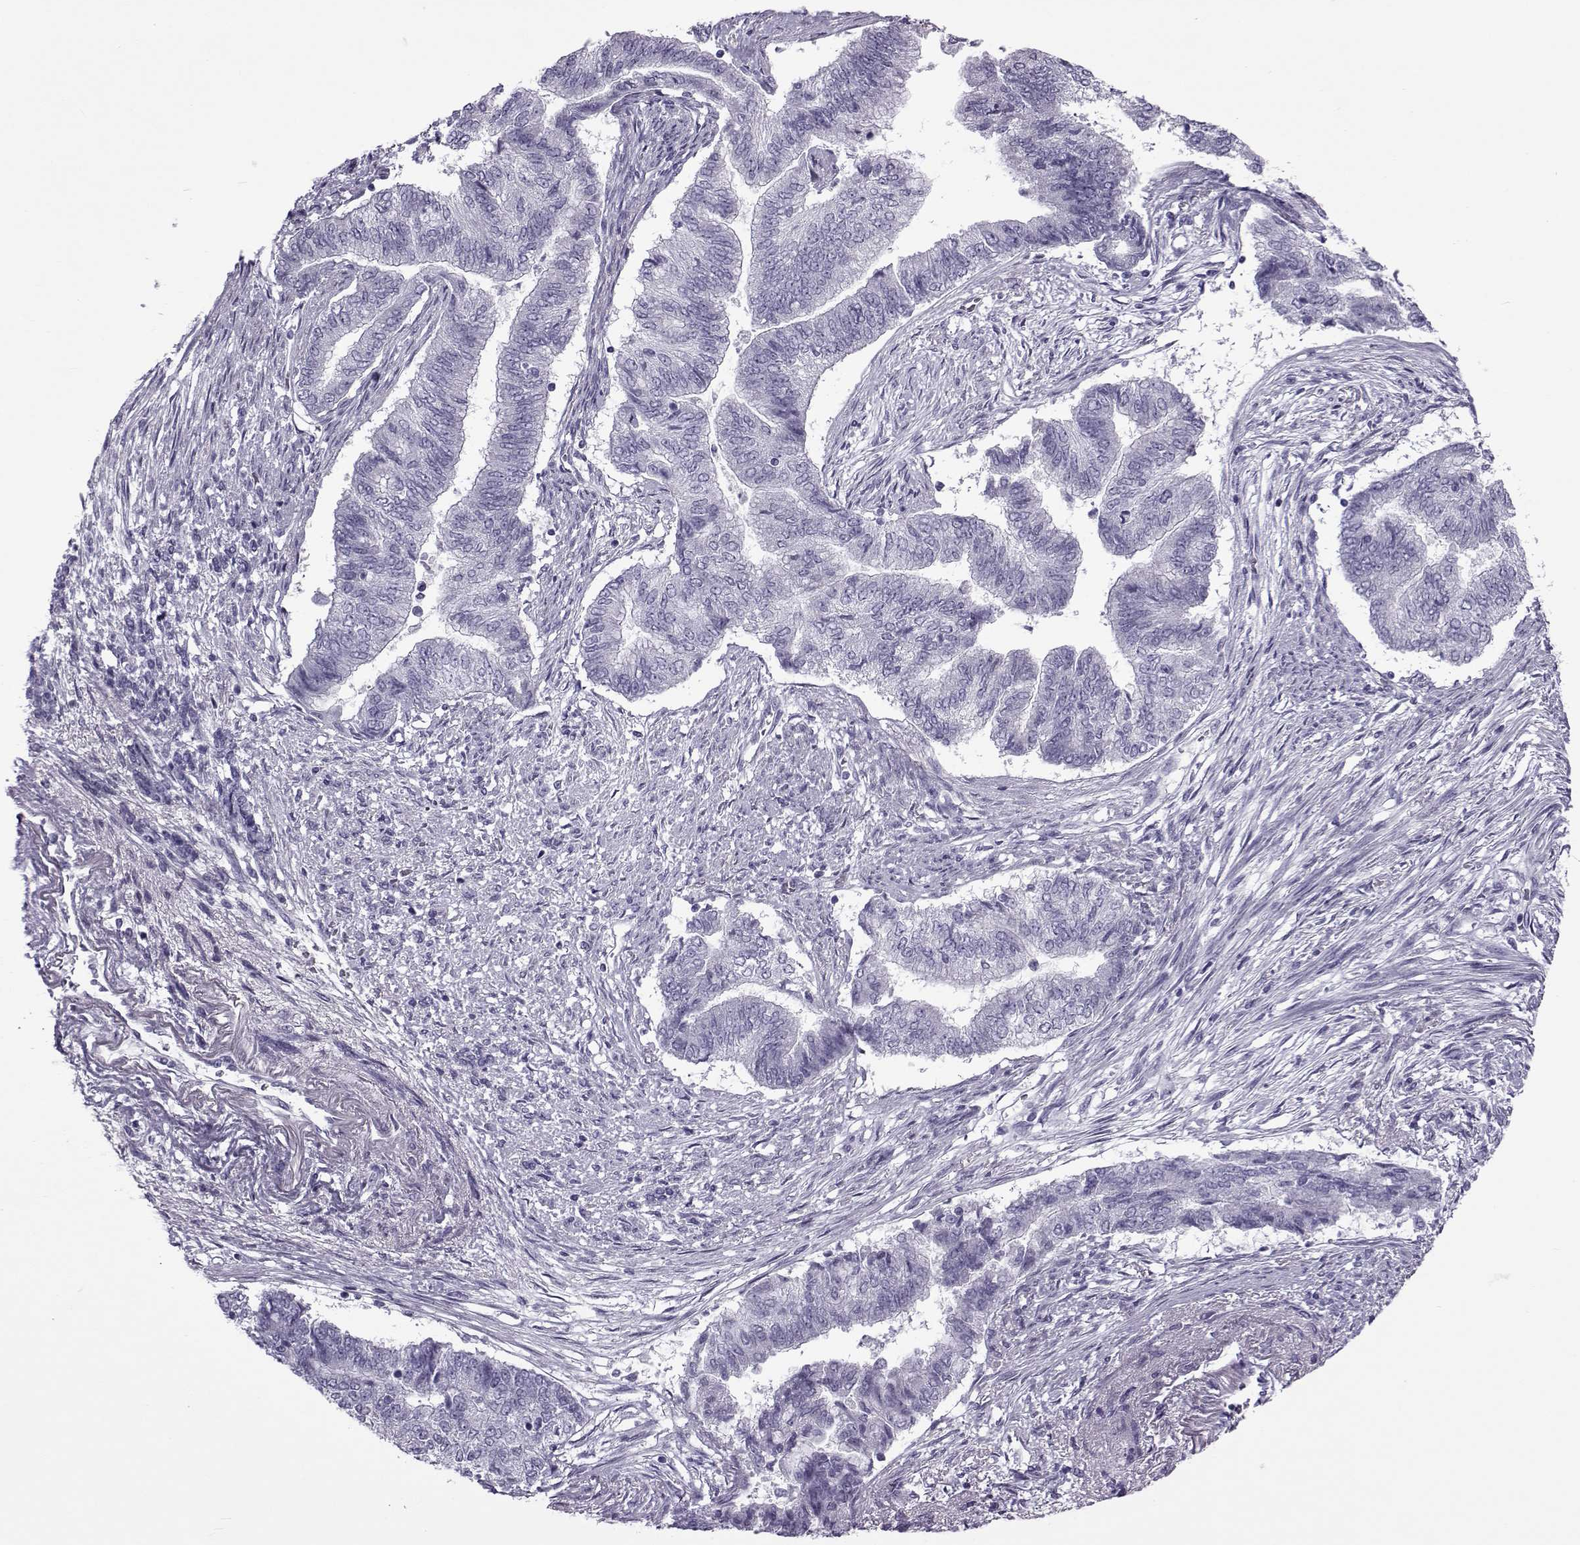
{"staining": {"intensity": "negative", "quantity": "none", "location": "none"}, "tissue": "endometrial cancer", "cell_type": "Tumor cells", "image_type": "cancer", "snomed": [{"axis": "morphology", "description": "Adenocarcinoma, NOS"}, {"axis": "topography", "description": "Endometrium"}], "caption": "High magnification brightfield microscopy of endometrial cancer stained with DAB (3,3'-diaminobenzidine) (brown) and counterstained with hematoxylin (blue): tumor cells show no significant expression.", "gene": "OIP5", "patient": {"sex": "female", "age": 65}}